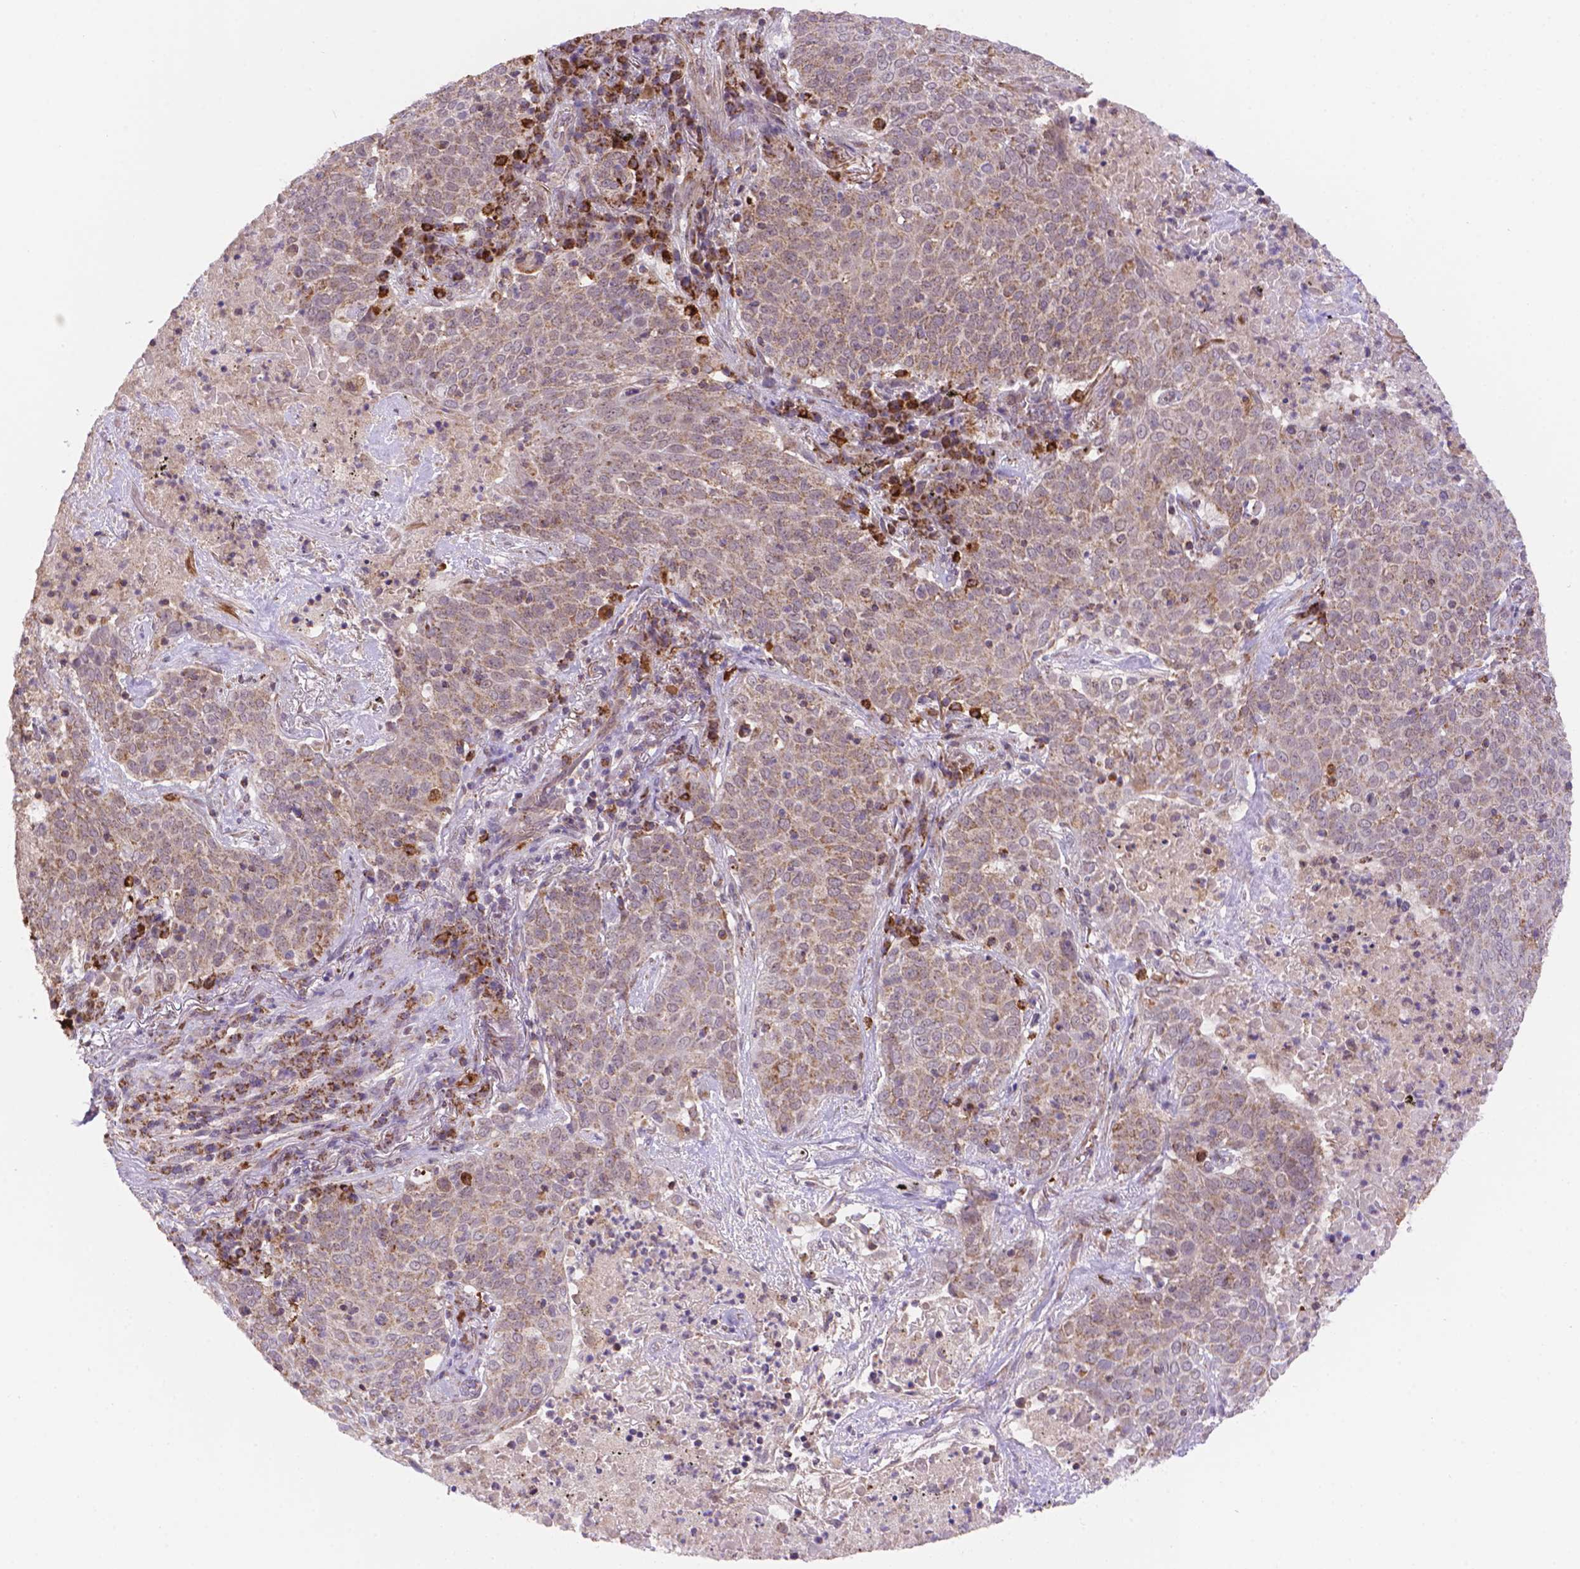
{"staining": {"intensity": "weak", "quantity": ">75%", "location": "cytoplasmic/membranous"}, "tissue": "lung cancer", "cell_type": "Tumor cells", "image_type": "cancer", "snomed": [{"axis": "morphology", "description": "Squamous cell carcinoma, NOS"}, {"axis": "topography", "description": "Lung"}], "caption": "Protein expression analysis of human lung squamous cell carcinoma reveals weak cytoplasmic/membranous expression in about >75% of tumor cells. (DAB IHC with brightfield microscopy, high magnification).", "gene": "CYYR1", "patient": {"sex": "male", "age": 82}}